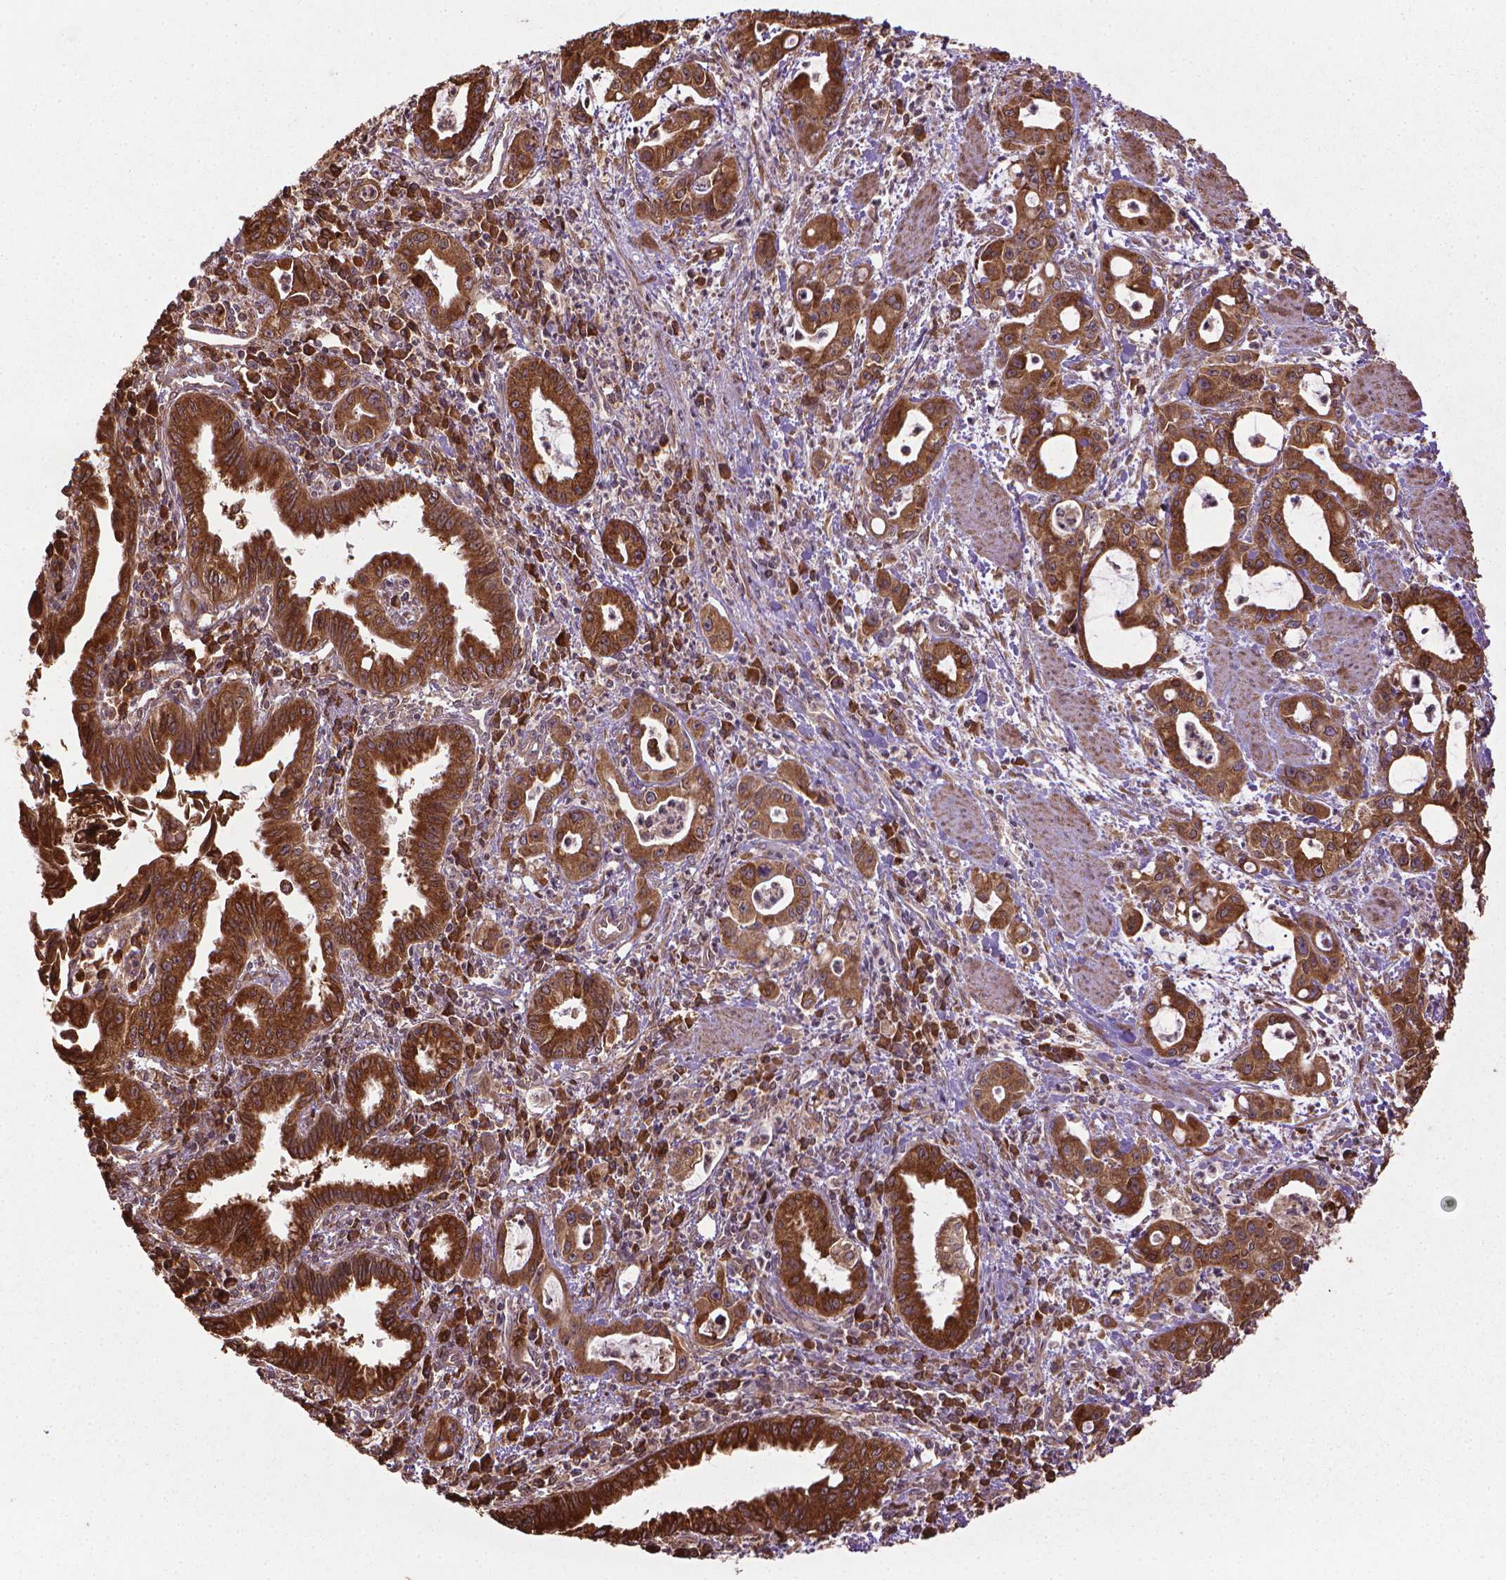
{"staining": {"intensity": "strong", "quantity": ">75%", "location": "cytoplasmic/membranous"}, "tissue": "pancreatic cancer", "cell_type": "Tumor cells", "image_type": "cancer", "snomed": [{"axis": "morphology", "description": "Adenocarcinoma, NOS"}, {"axis": "topography", "description": "Pancreas"}], "caption": "This micrograph exhibits immunohistochemistry (IHC) staining of human pancreatic cancer (adenocarcinoma), with high strong cytoplasmic/membranous expression in about >75% of tumor cells.", "gene": "GAS1", "patient": {"sex": "male", "age": 72}}